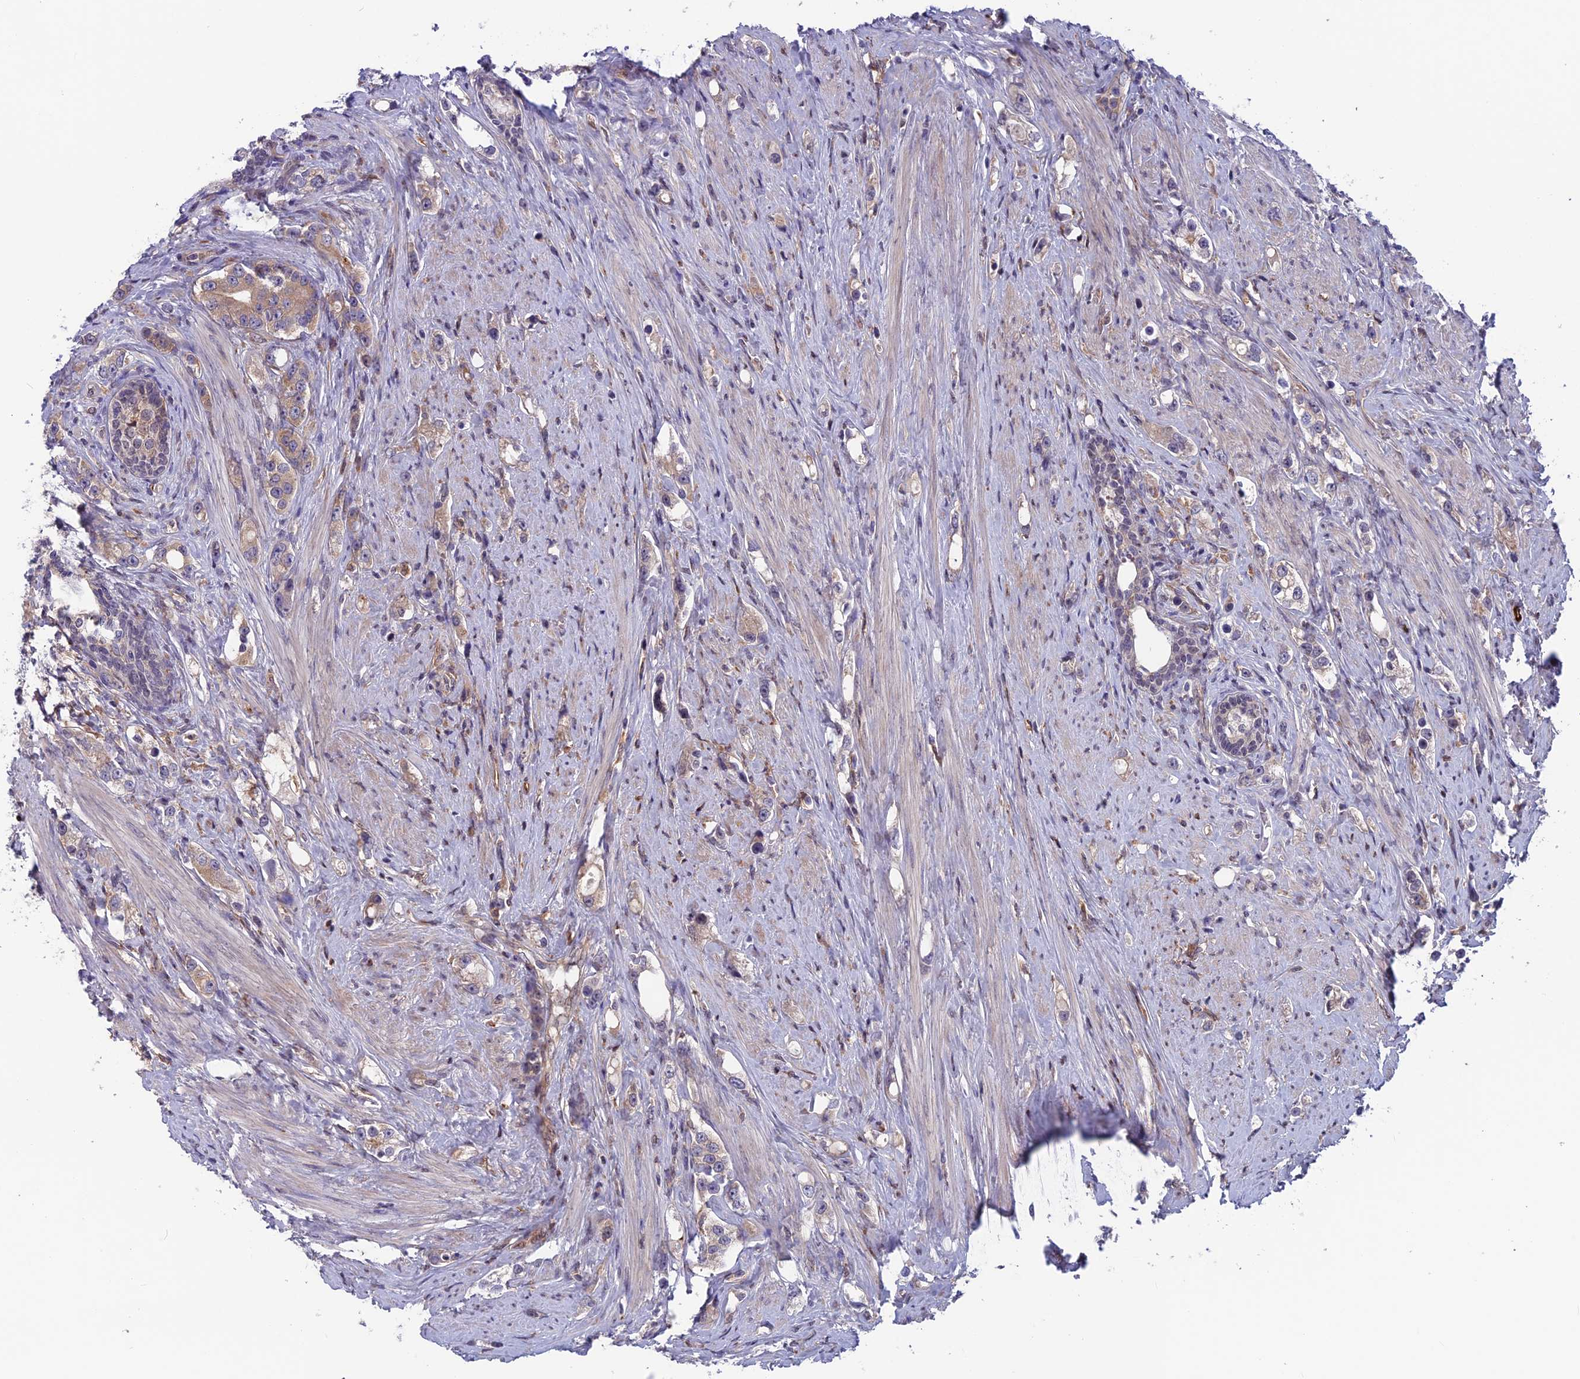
{"staining": {"intensity": "weak", "quantity": "25%-75%", "location": "cytoplasmic/membranous"}, "tissue": "prostate cancer", "cell_type": "Tumor cells", "image_type": "cancer", "snomed": [{"axis": "morphology", "description": "Adenocarcinoma, High grade"}, {"axis": "topography", "description": "Prostate"}], "caption": "Prostate cancer stained for a protein shows weak cytoplasmic/membranous positivity in tumor cells.", "gene": "MAST2", "patient": {"sex": "male", "age": 63}}